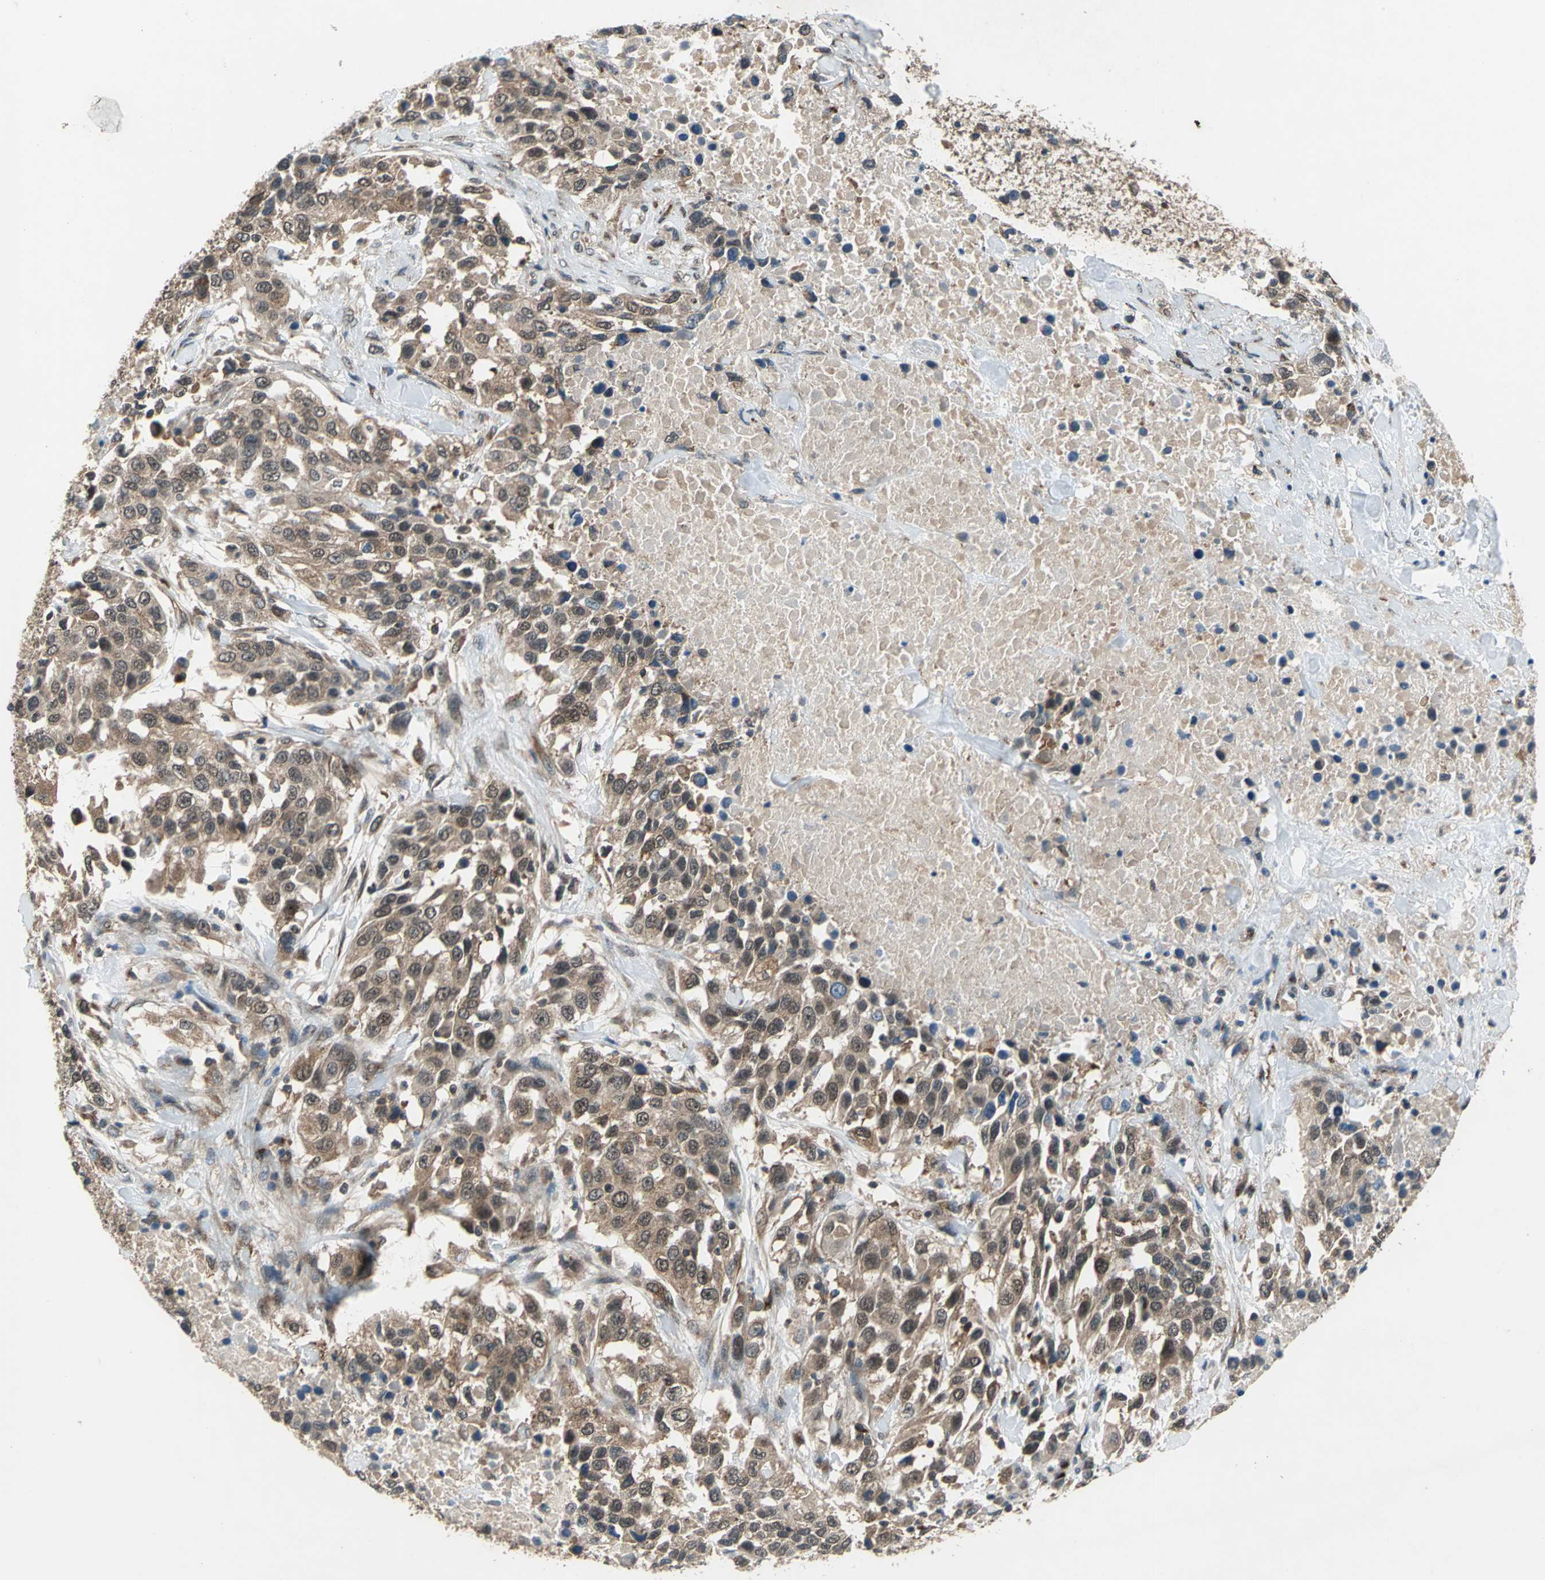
{"staining": {"intensity": "moderate", "quantity": ">75%", "location": "cytoplasmic/membranous,nuclear"}, "tissue": "urothelial cancer", "cell_type": "Tumor cells", "image_type": "cancer", "snomed": [{"axis": "morphology", "description": "Urothelial carcinoma, High grade"}, {"axis": "topography", "description": "Urinary bladder"}], "caption": "Approximately >75% of tumor cells in human high-grade urothelial carcinoma reveal moderate cytoplasmic/membranous and nuclear protein positivity as visualized by brown immunohistochemical staining.", "gene": "NFKBIE", "patient": {"sex": "female", "age": 80}}